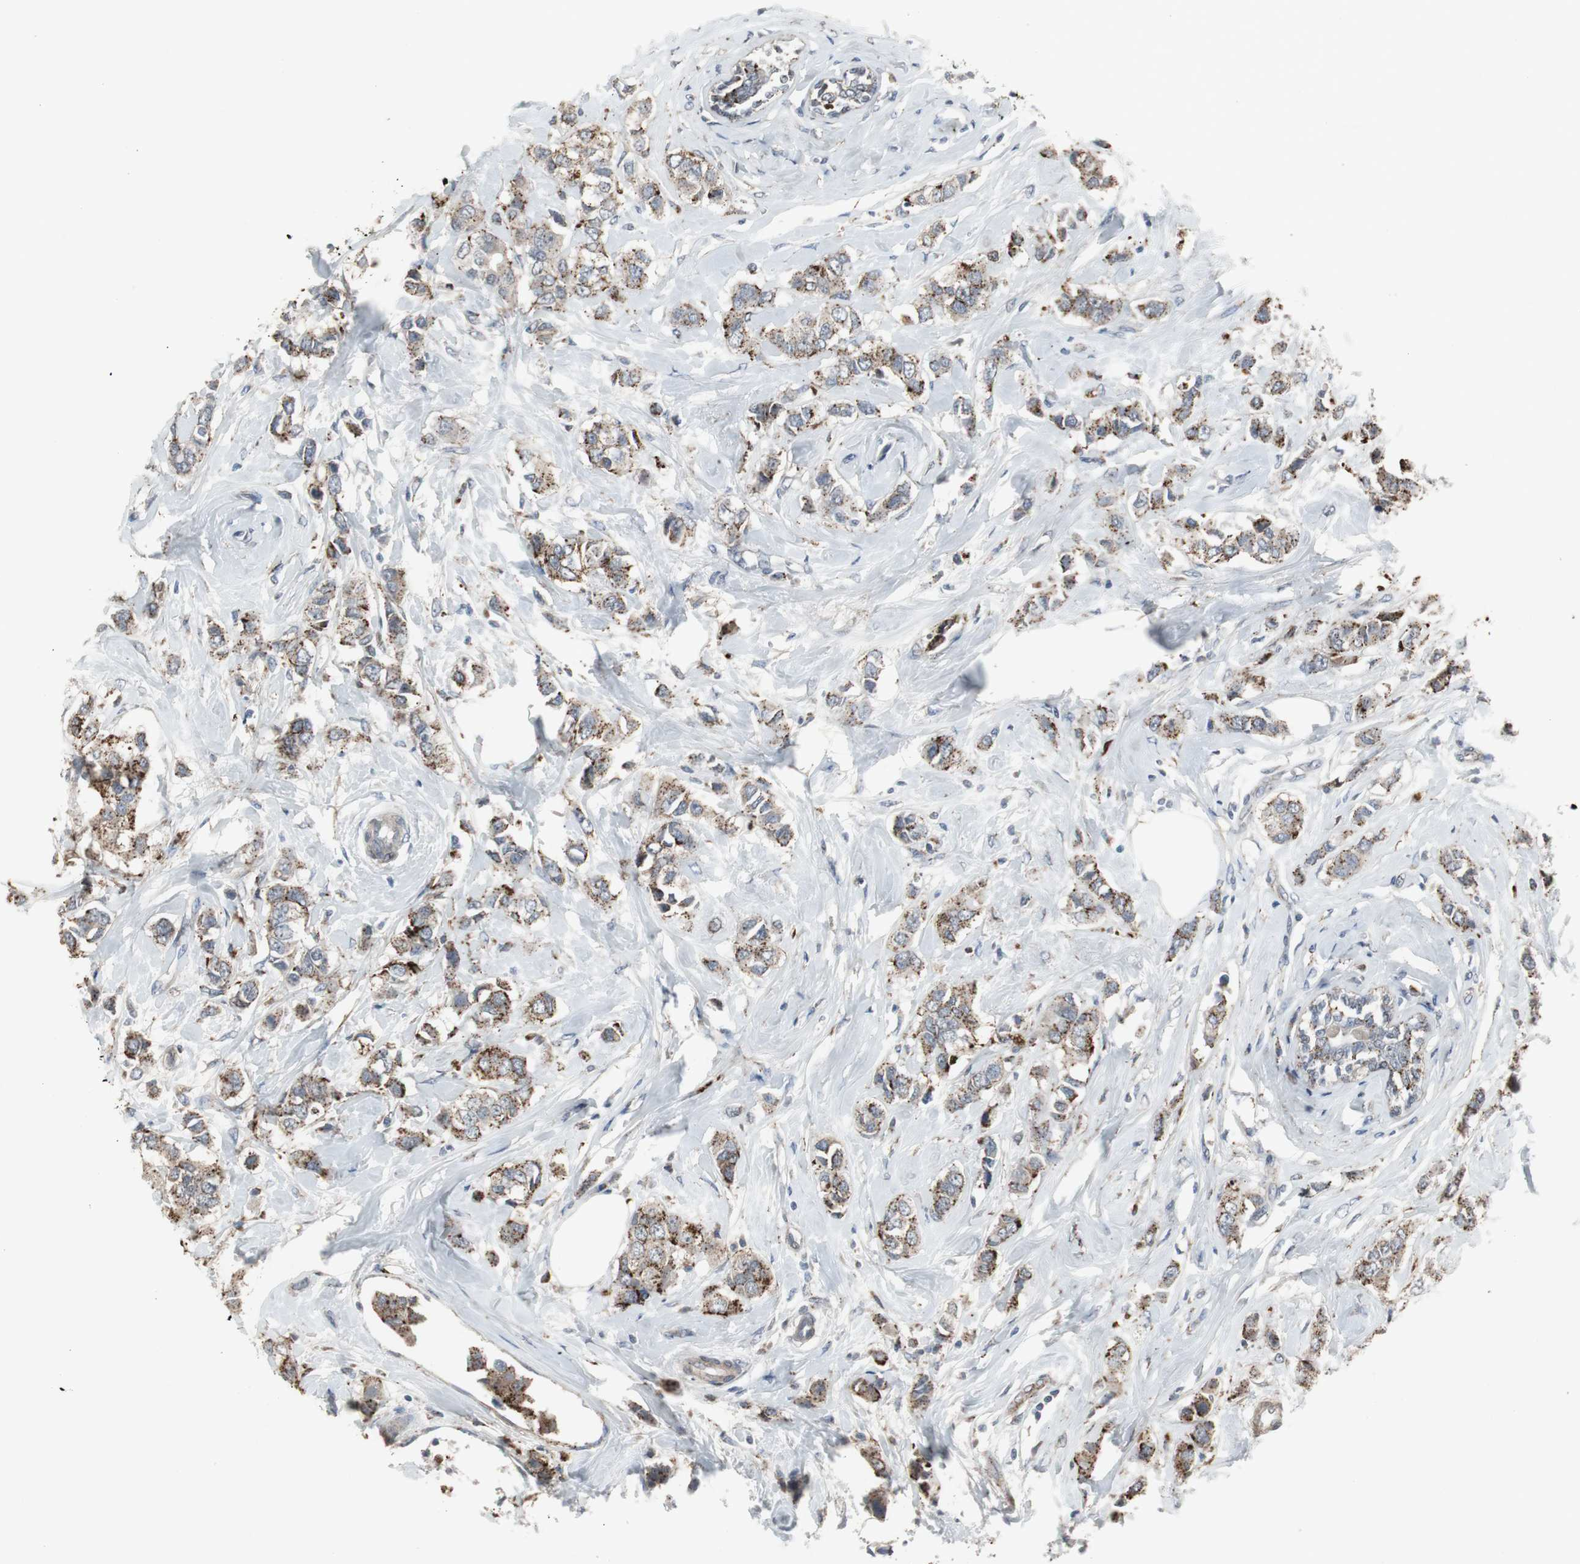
{"staining": {"intensity": "strong", "quantity": ">75%", "location": "cytoplasmic/membranous"}, "tissue": "breast cancer", "cell_type": "Tumor cells", "image_type": "cancer", "snomed": [{"axis": "morphology", "description": "Duct carcinoma"}, {"axis": "topography", "description": "Breast"}], "caption": "Breast infiltrating ductal carcinoma tissue reveals strong cytoplasmic/membranous staining in approximately >75% of tumor cells (IHC, brightfield microscopy, high magnification).", "gene": "GBA1", "patient": {"sex": "female", "age": 50}}